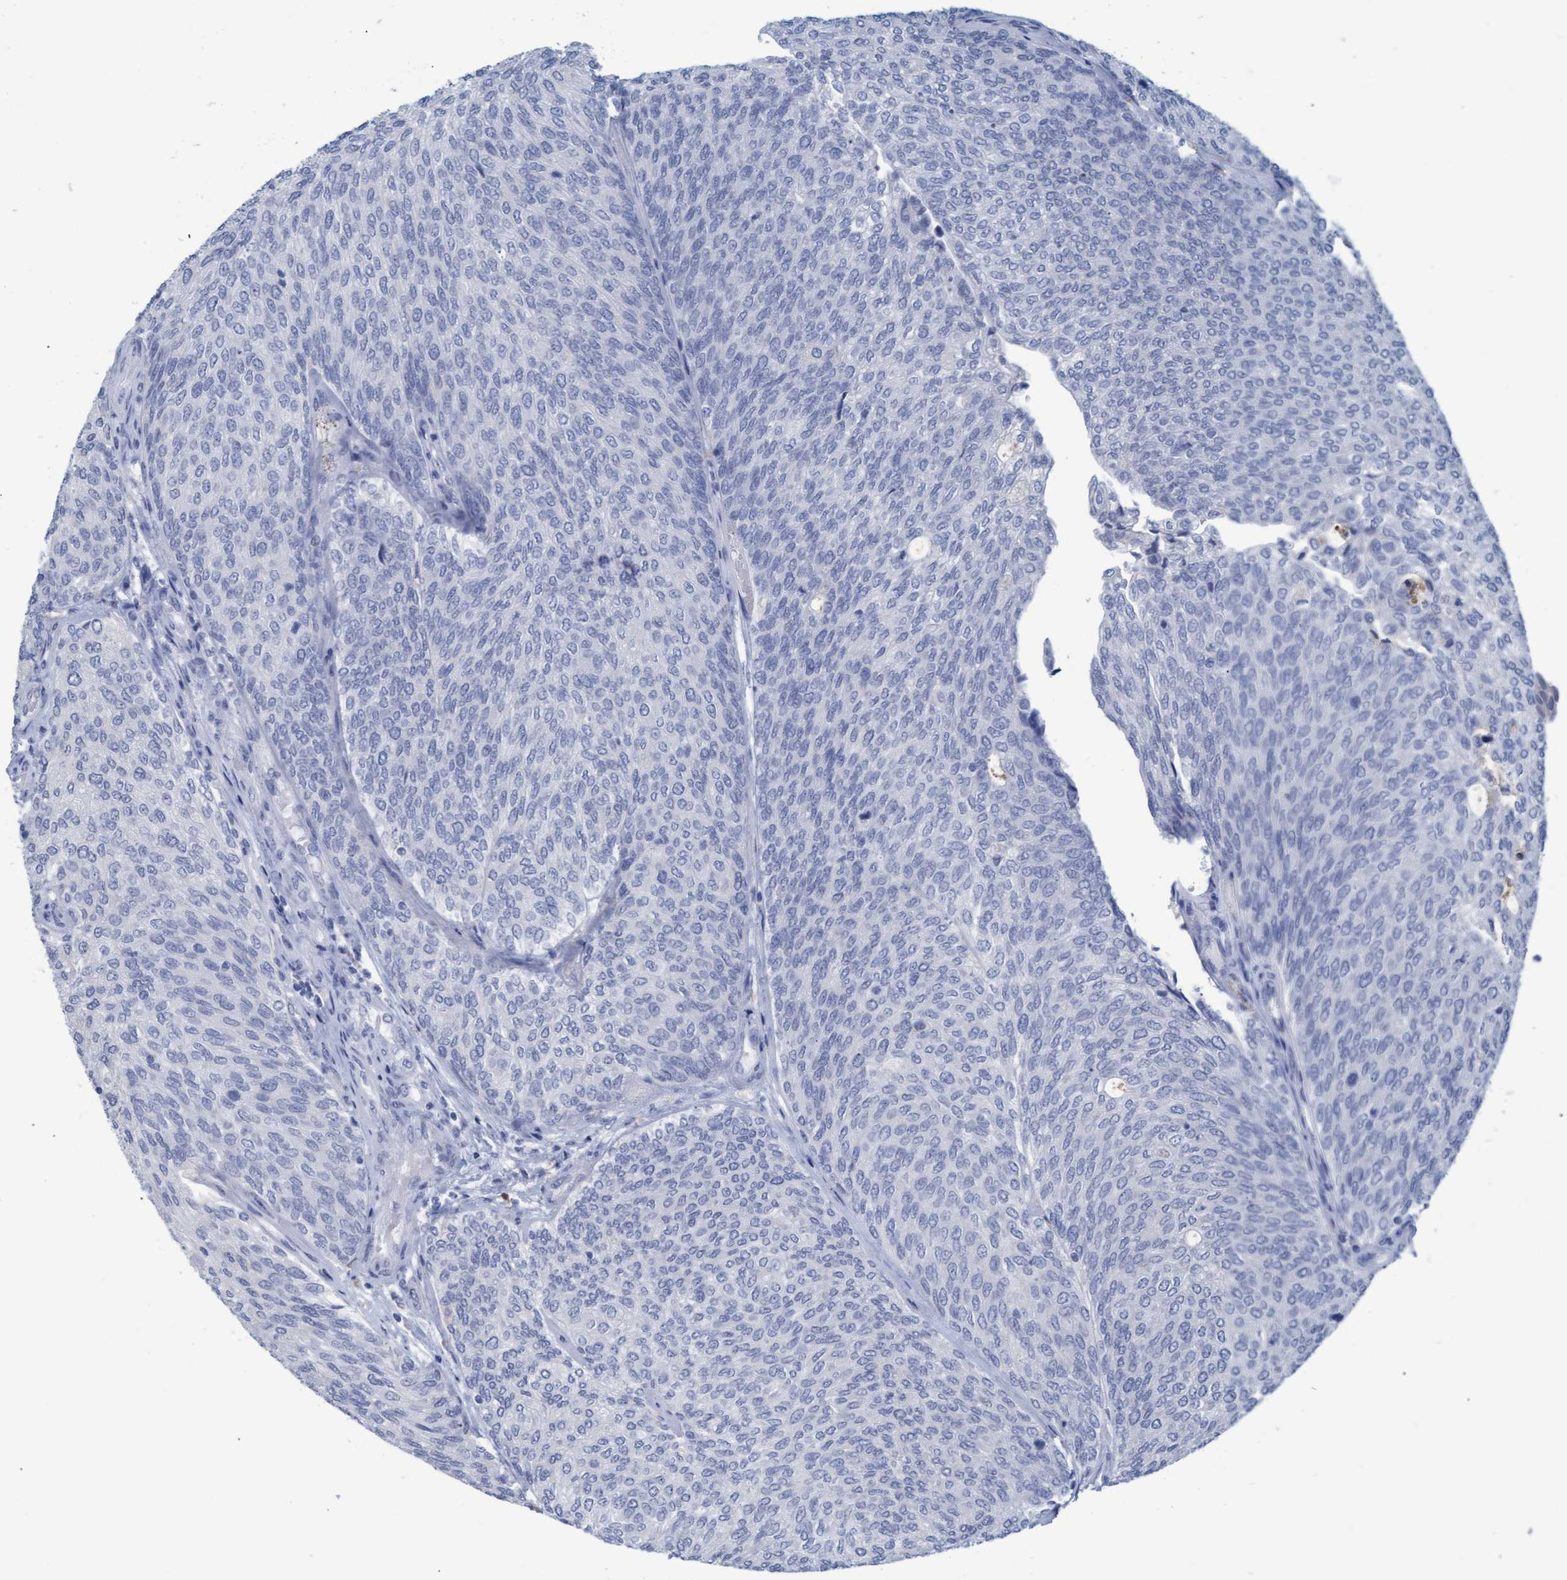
{"staining": {"intensity": "negative", "quantity": "none", "location": "none"}, "tissue": "urothelial cancer", "cell_type": "Tumor cells", "image_type": "cancer", "snomed": [{"axis": "morphology", "description": "Urothelial carcinoma, Low grade"}, {"axis": "topography", "description": "Urinary bladder"}], "caption": "The photomicrograph reveals no staining of tumor cells in low-grade urothelial carcinoma.", "gene": "PROCA1", "patient": {"sex": "female", "age": 79}}